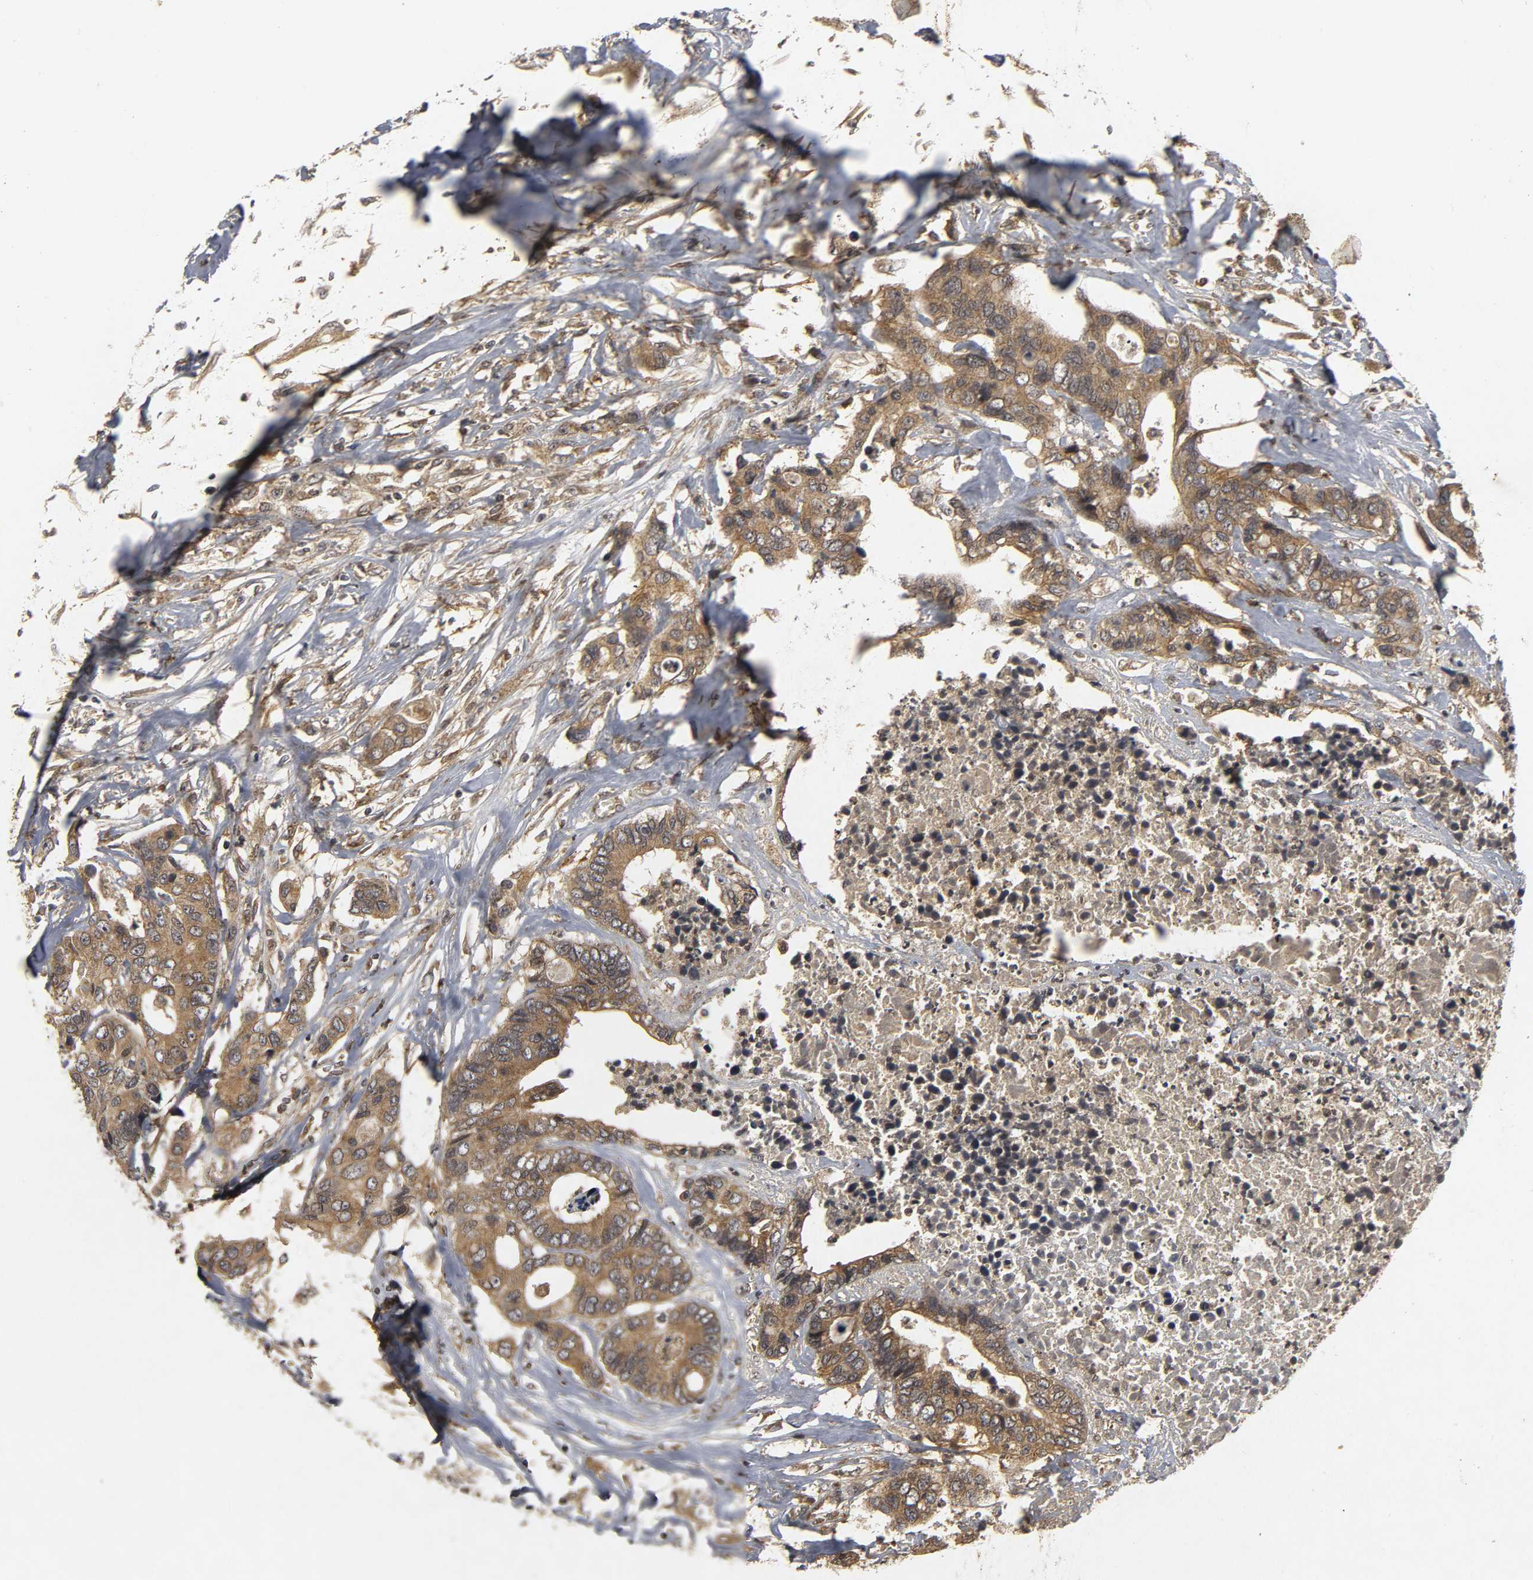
{"staining": {"intensity": "moderate", "quantity": ">75%", "location": "cytoplasmic/membranous"}, "tissue": "colorectal cancer", "cell_type": "Tumor cells", "image_type": "cancer", "snomed": [{"axis": "morphology", "description": "Adenocarcinoma, NOS"}, {"axis": "topography", "description": "Rectum"}], "caption": "High-power microscopy captured an immunohistochemistry photomicrograph of colorectal cancer, revealing moderate cytoplasmic/membranous staining in approximately >75% of tumor cells. (DAB (3,3'-diaminobenzidine) IHC, brown staining for protein, blue staining for nuclei).", "gene": "TRAF6", "patient": {"sex": "male", "age": 55}}